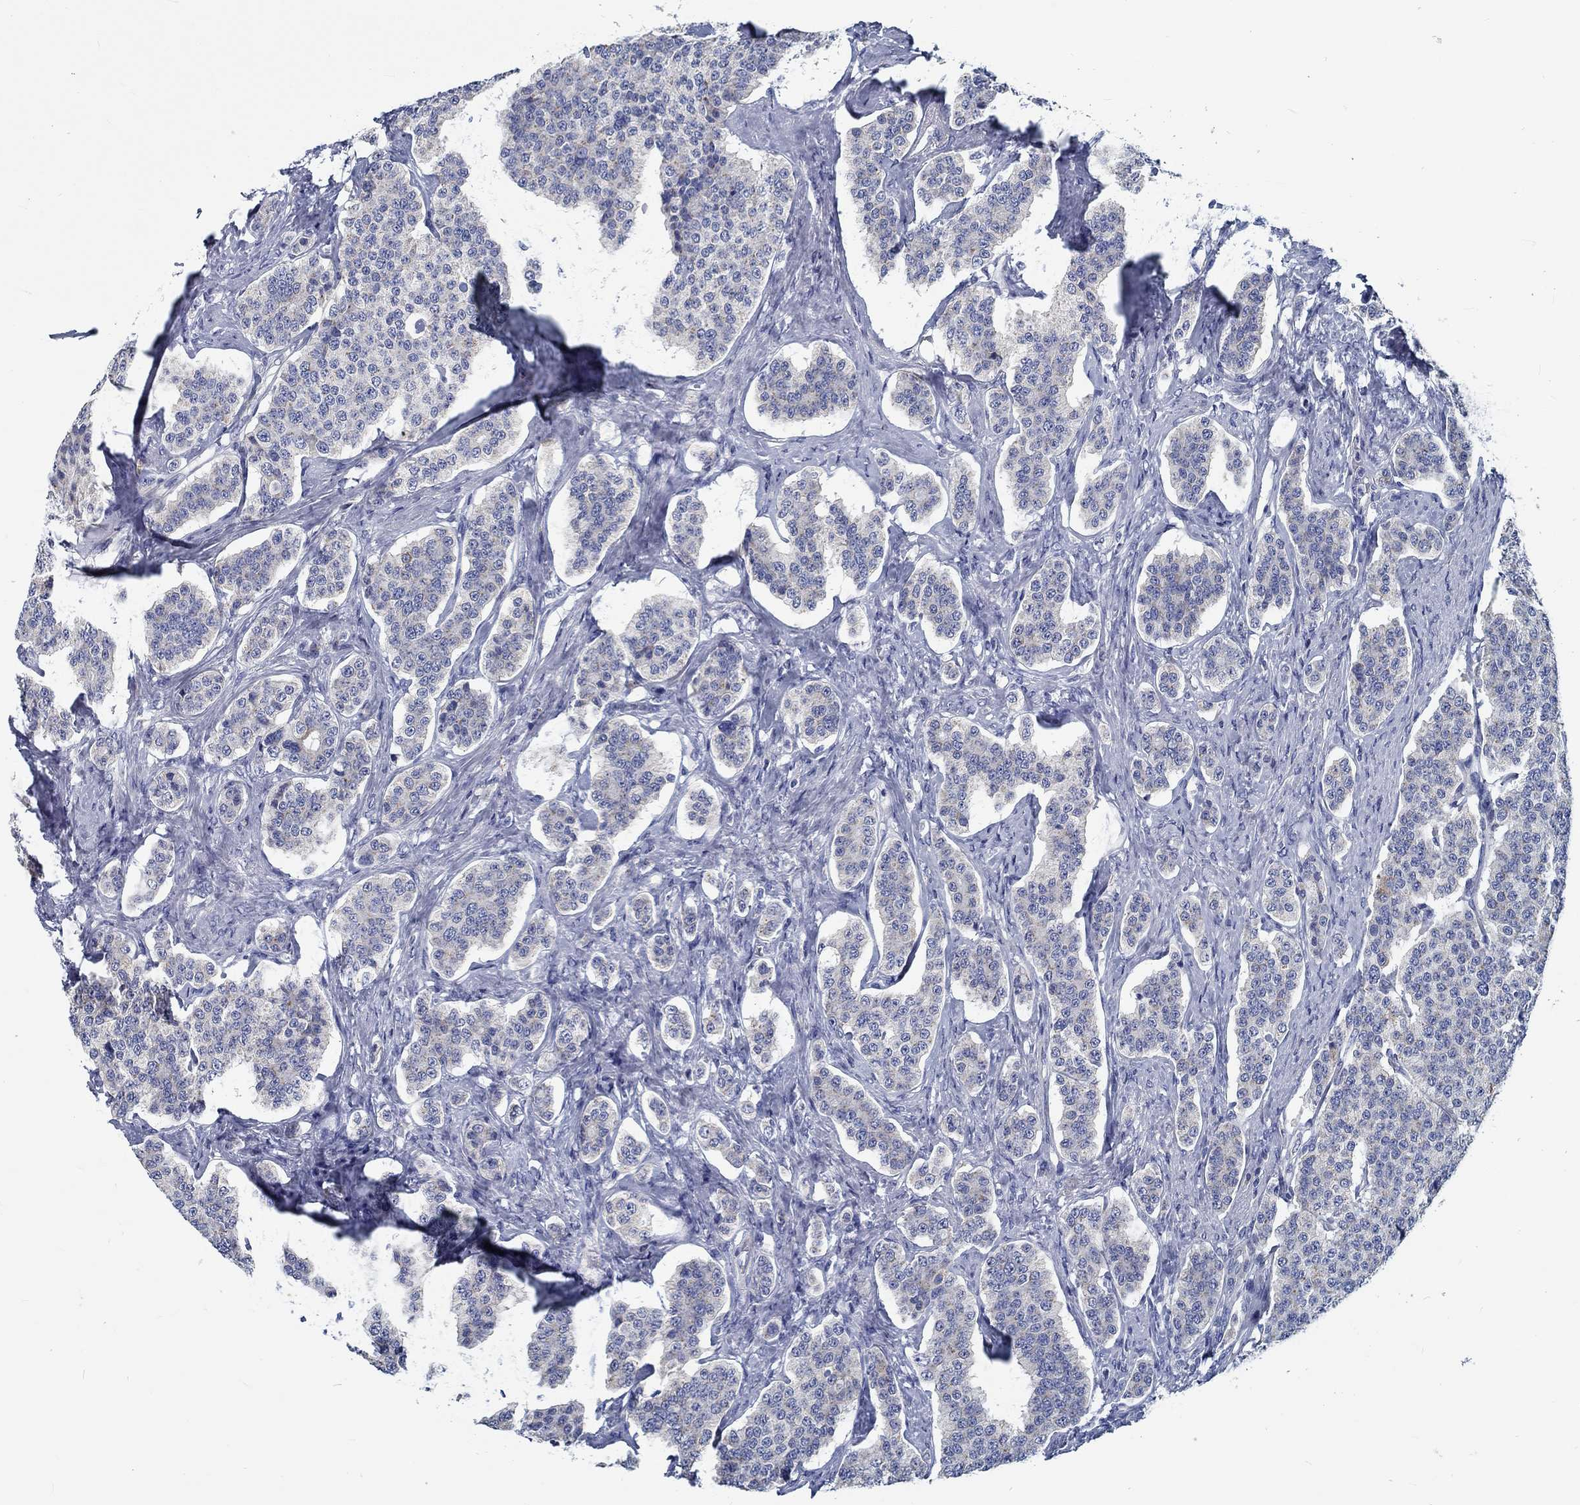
{"staining": {"intensity": "weak", "quantity": "<25%", "location": "cytoplasmic/membranous"}, "tissue": "carcinoid", "cell_type": "Tumor cells", "image_type": "cancer", "snomed": [{"axis": "morphology", "description": "Carcinoid, malignant, NOS"}, {"axis": "topography", "description": "Small intestine"}], "caption": "This is an IHC histopathology image of carcinoid. There is no positivity in tumor cells.", "gene": "MYBPC1", "patient": {"sex": "female", "age": 58}}